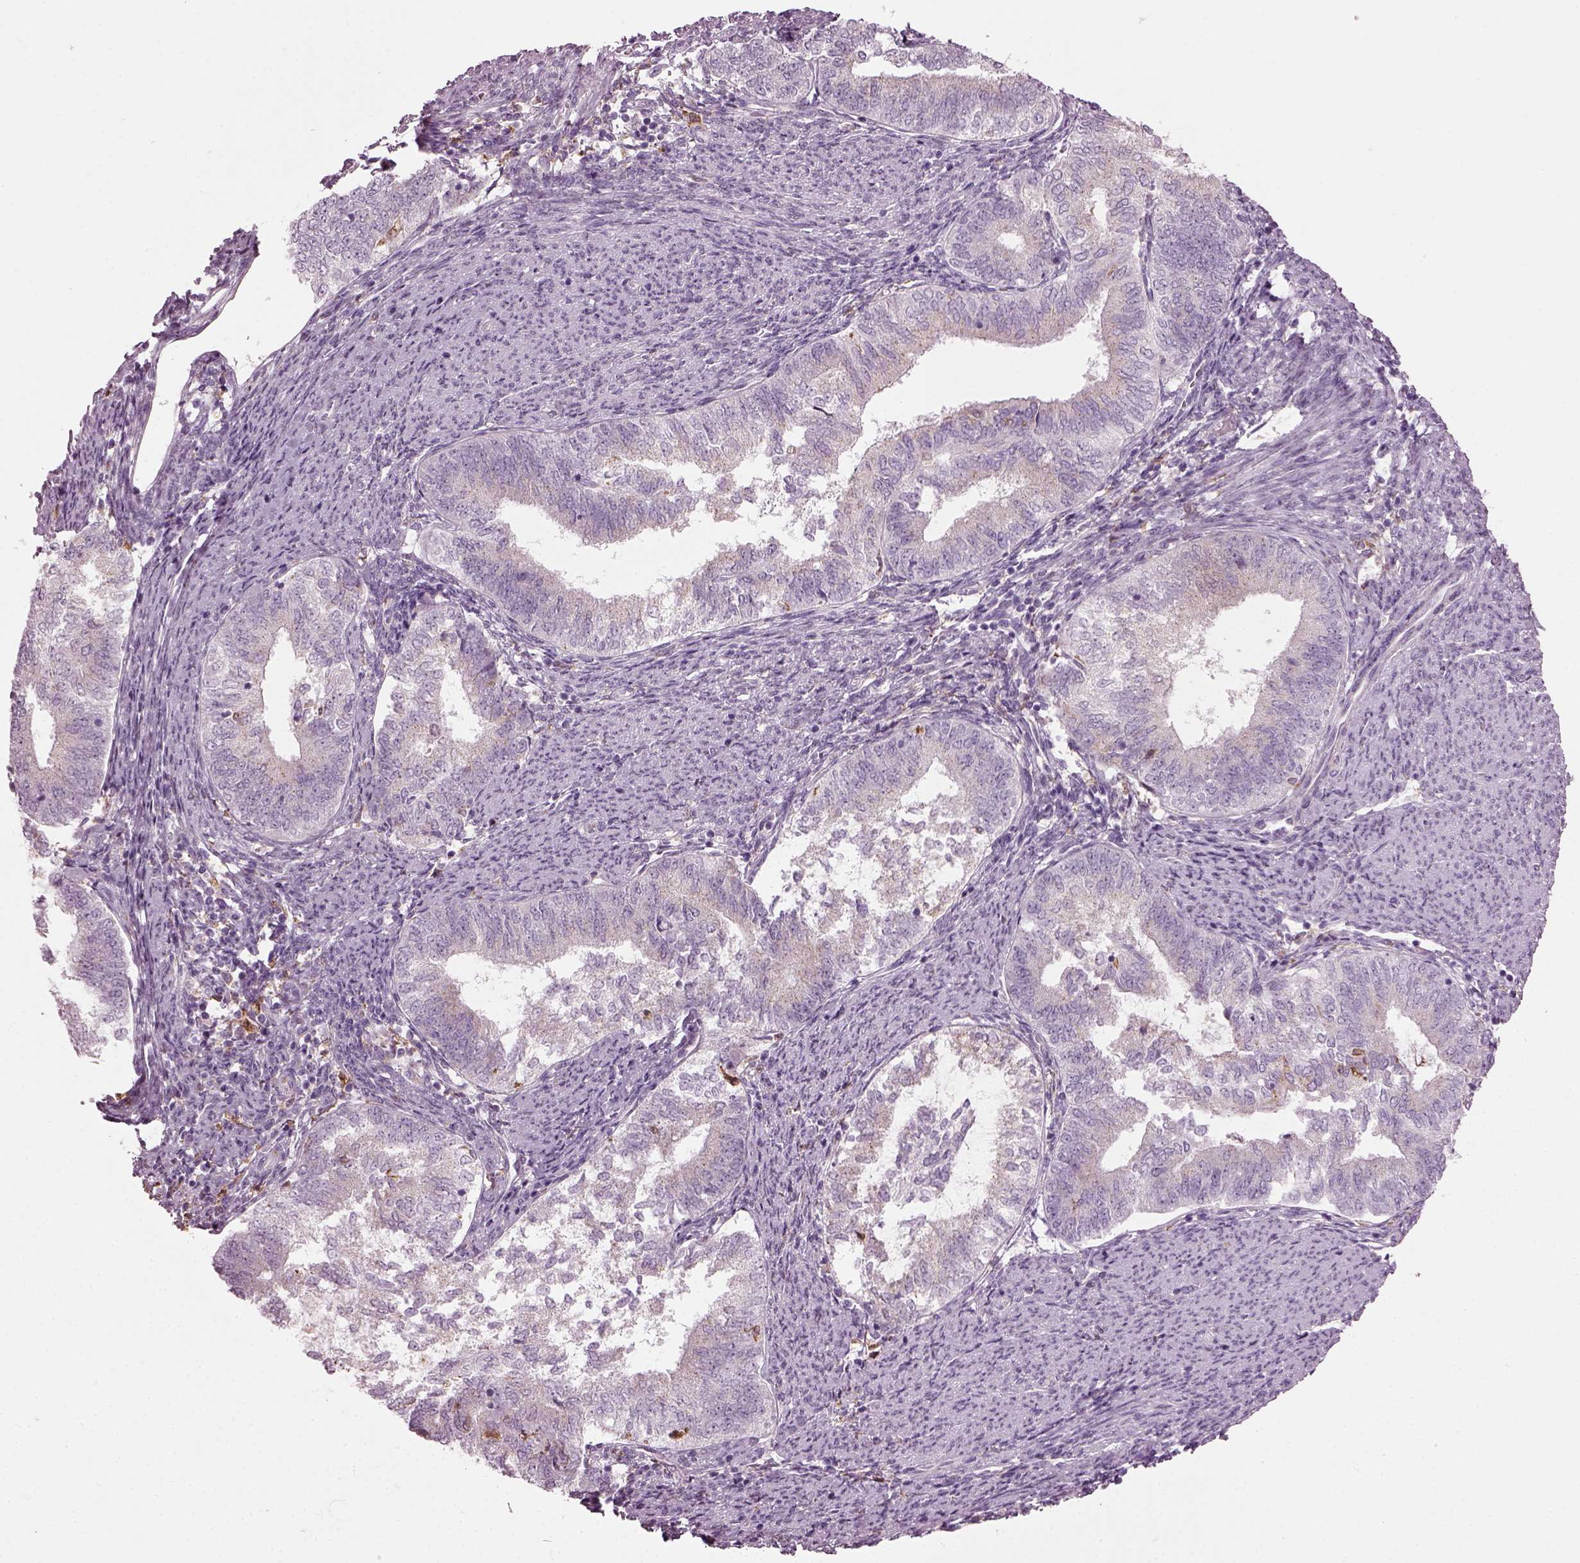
{"staining": {"intensity": "weak", "quantity": "<25%", "location": "cytoplasmic/membranous"}, "tissue": "endometrial cancer", "cell_type": "Tumor cells", "image_type": "cancer", "snomed": [{"axis": "morphology", "description": "Adenocarcinoma, NOS"}, {"axis": "topography", "description": "Endometrium"}], "caption": "Tumor cells are negative for brown protein staining in adenocarcinoma (endometrial). Nuclei are stained in blue.", "gene": "TMEM231", "patient": {"sex": "female", "age": 65}}